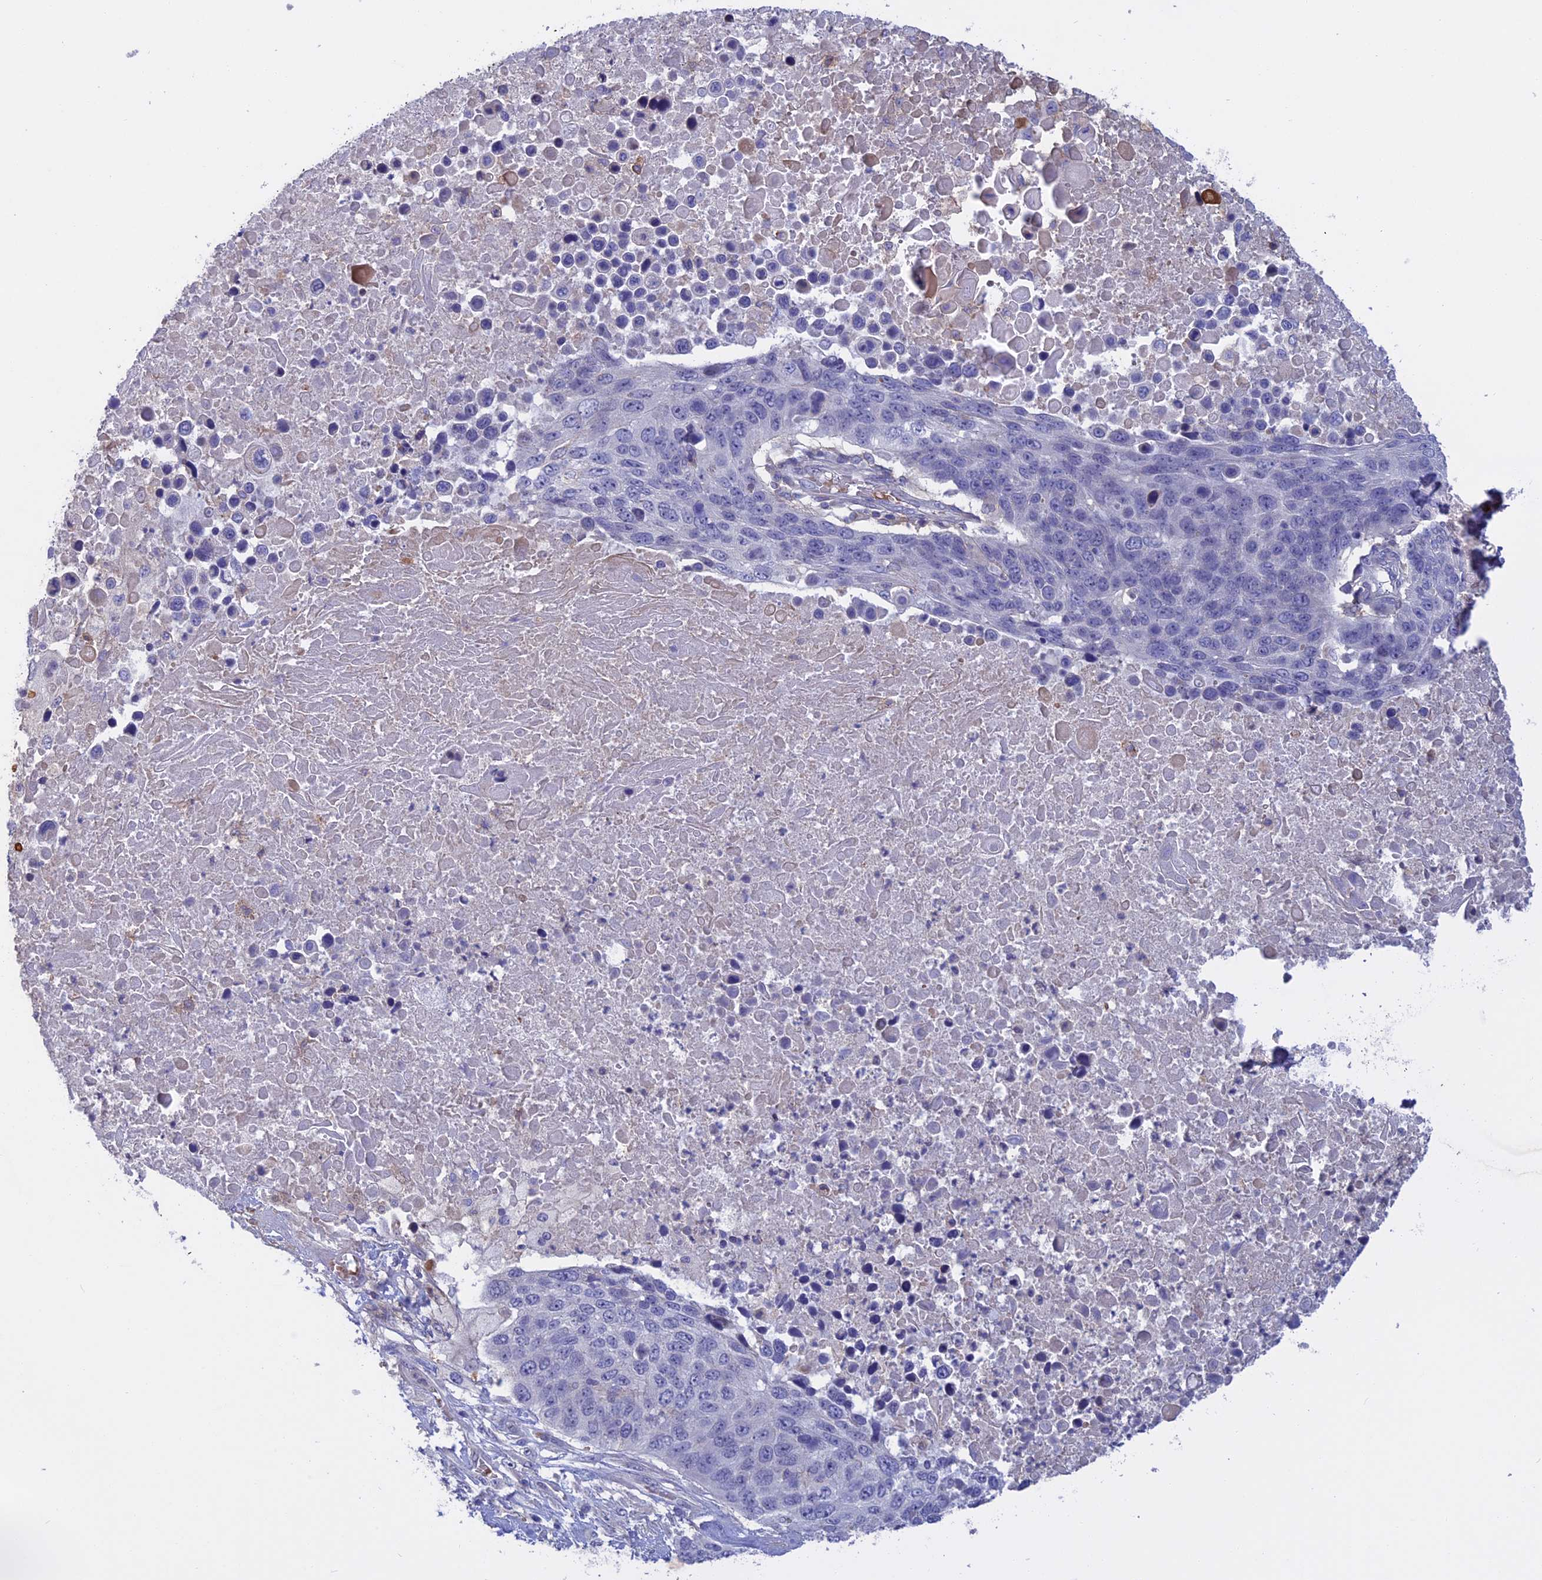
{"staining": {"intensity": "negative", "quantity": "none", "location": "none"}, "tissue": "lung cancer", "cell_type": "Tumor cells", "image_type": "cancer", "snomed": [{"axis": "morphology", "description": "Normal tissue, NOS"}, {"axis": "morphology", "description": "Squamous cell carcinoma, NOS"}, {"axis": "topography", "description": "Lymph node"}, {"axis": "topography", "description": "Lung"}], "caption": "Protein analysis of lung cancer (squamous cell carcinoma) displays no significant positivity in tumor cells.", "gene": "SLC2A6", "patient": {"sex": "male", "age": 66}}